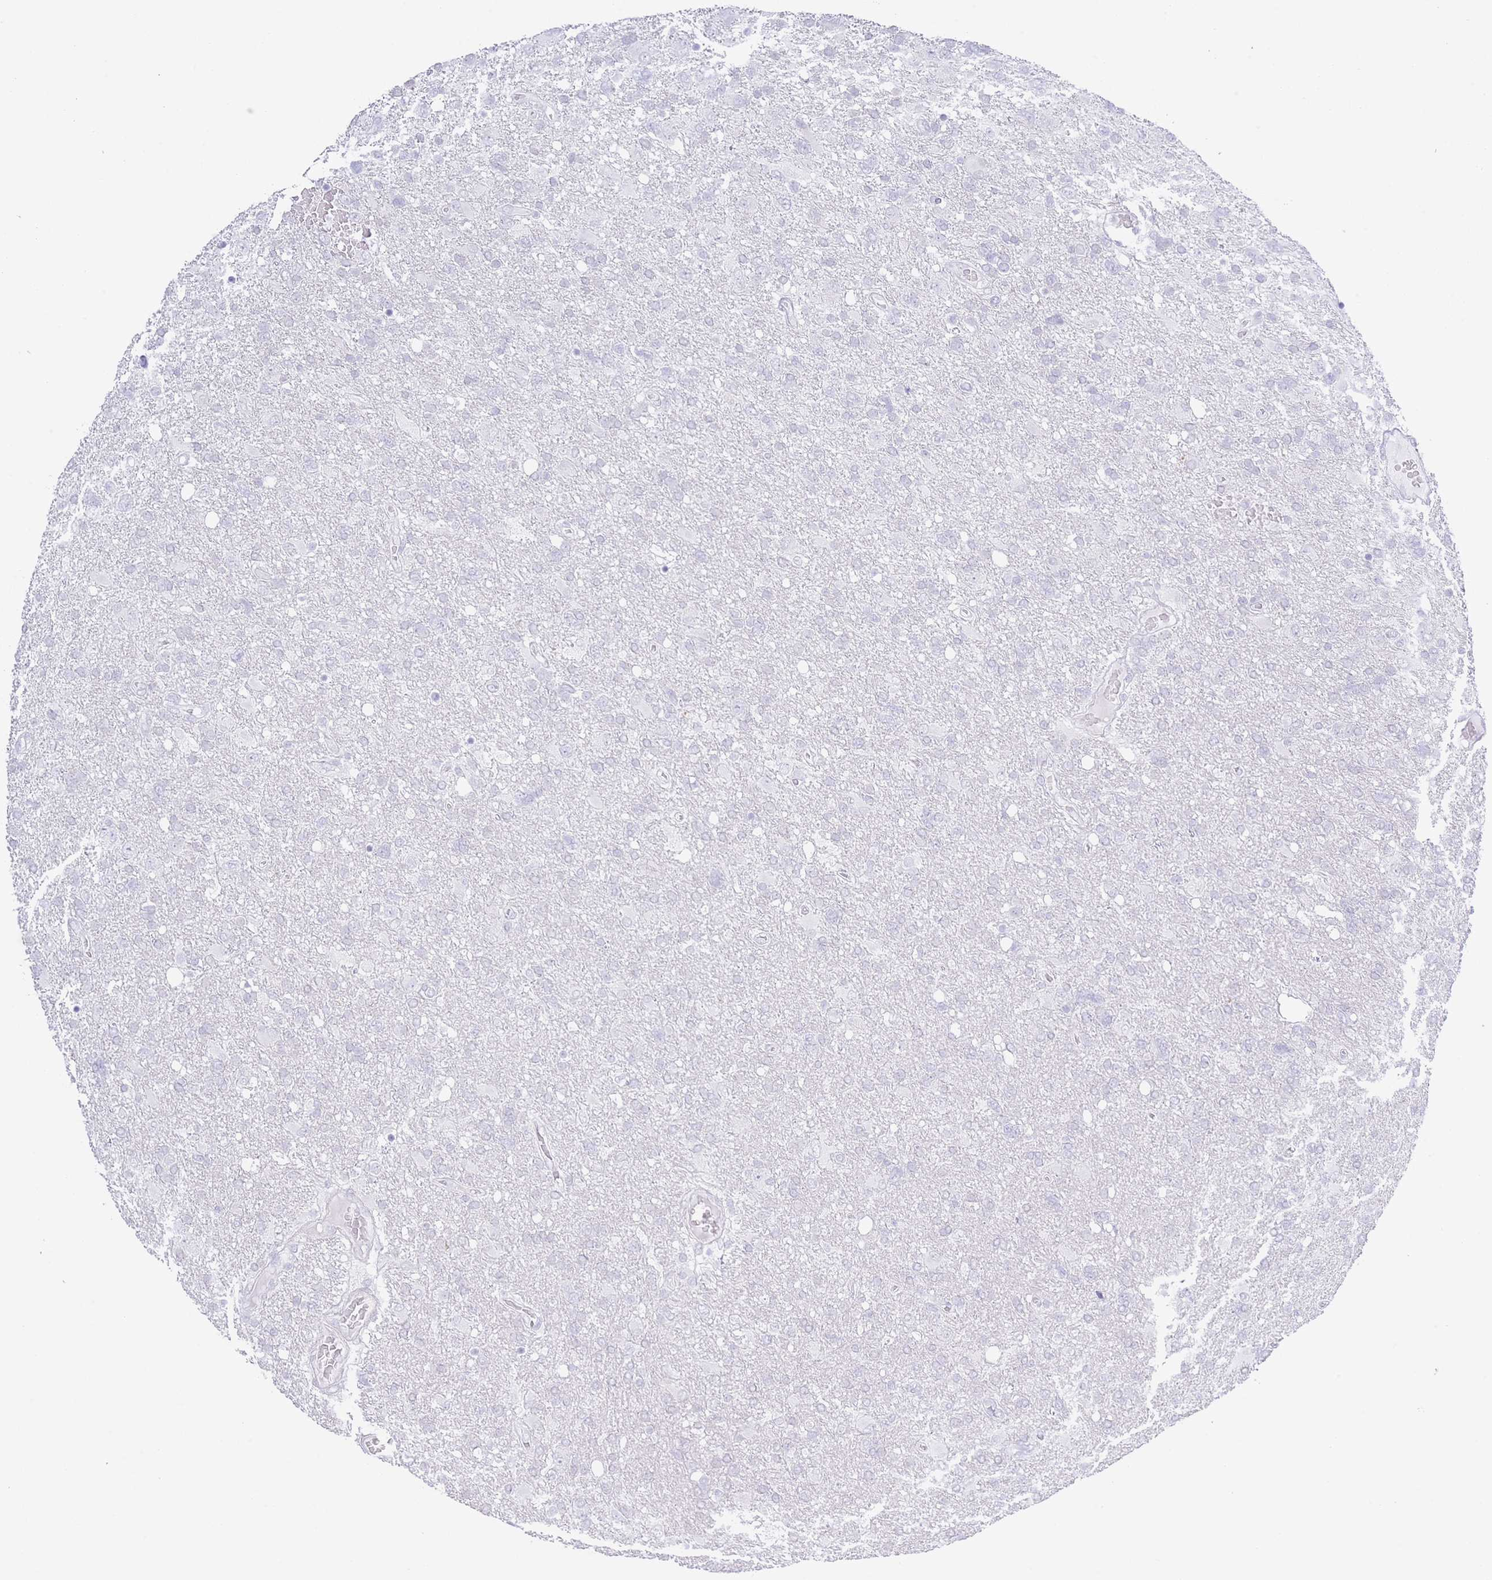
{"staining": {"intensity": "negative", "quantity": "none", "location": "none"}, "tissue": "glioma", "cell_type": "Tumor cells", "image_type": "cancer", "snomed": [{"axis": "morphology", "description": "Glioma, malignant, High grade"}, {"axis": "topography", "description": "Brain"}], "caption": "An immunohistochemistry histopathology image of malignant glioma (high-grade) is shown. There is no staining in tumor cells of malignant glioma (high-grade). (IHC, brightfield microscopy, high magnification).", "gene": "PKLR", "patient": {"sex": "male", "age": 61}}